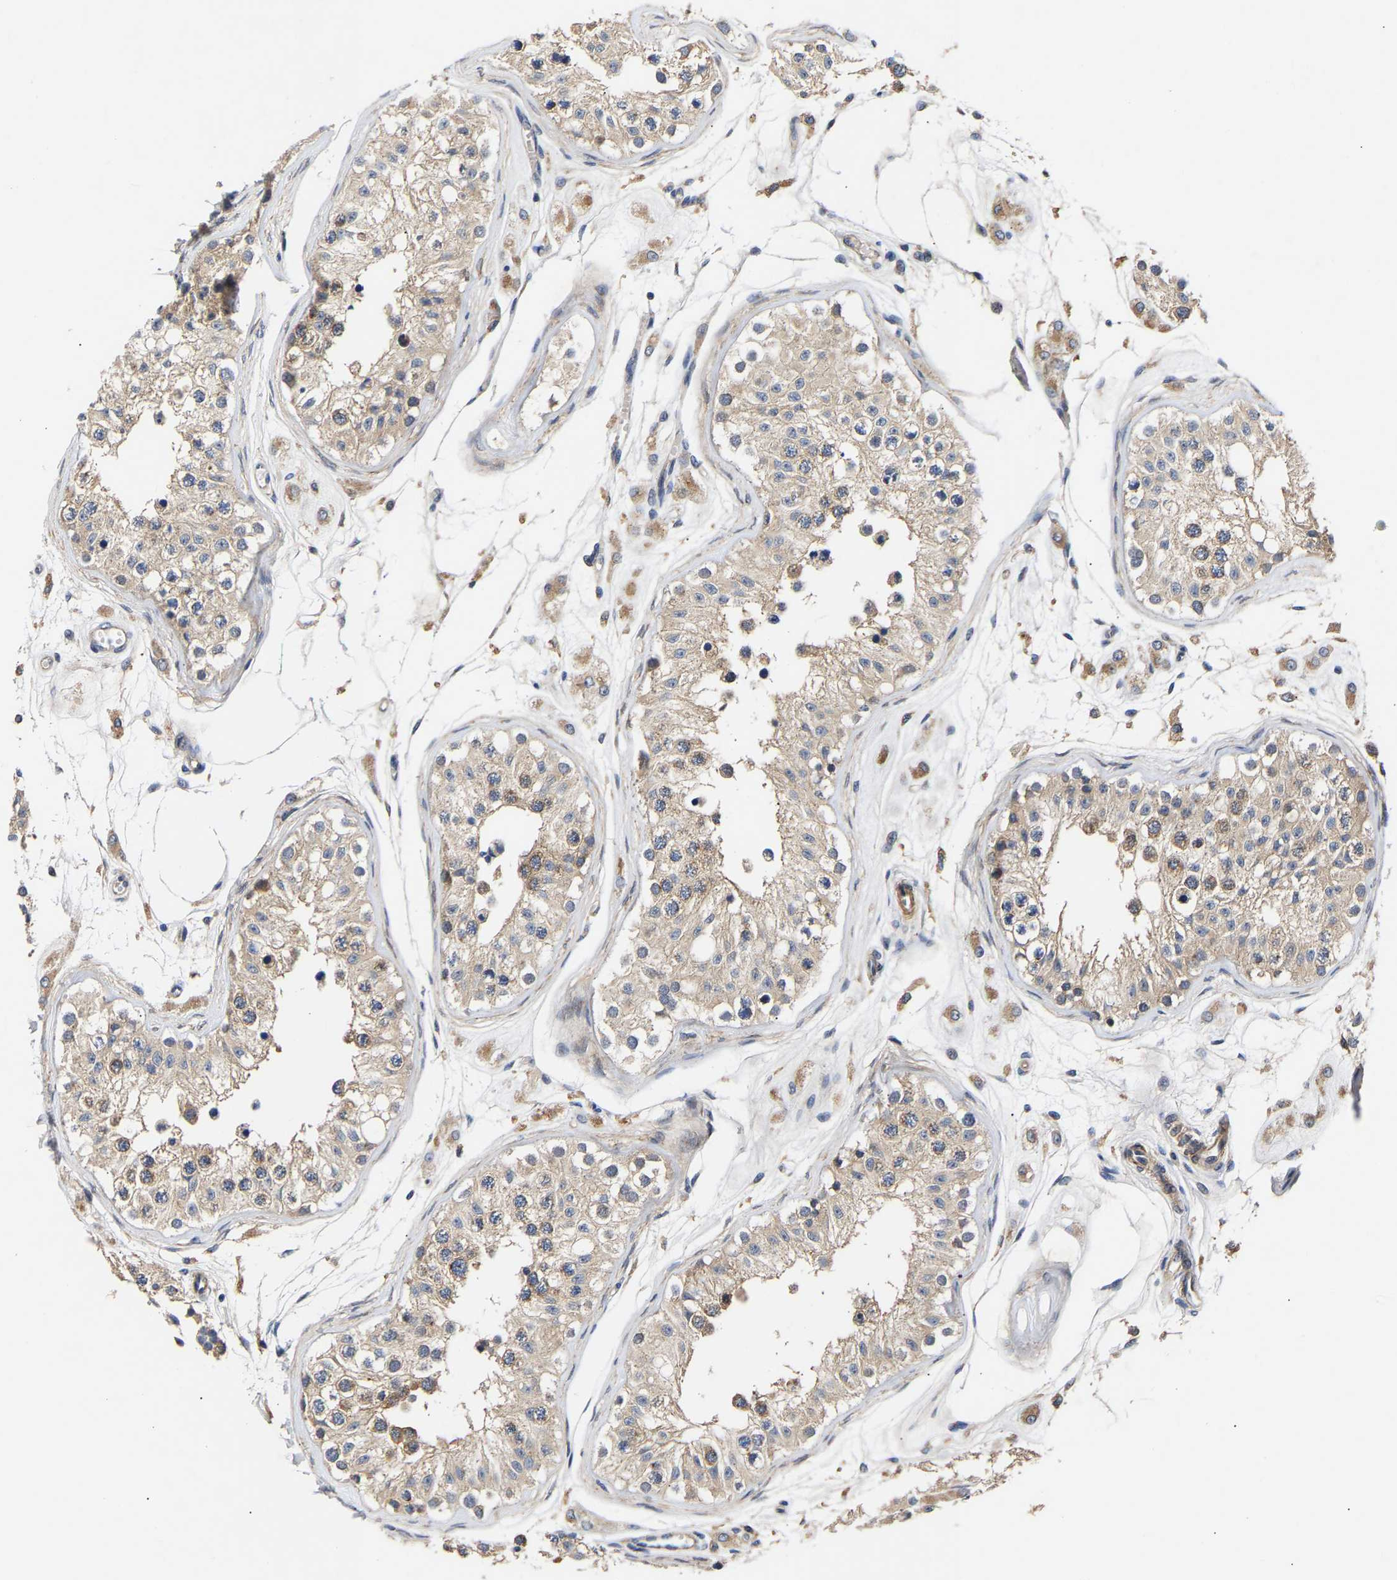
{"staining": {"intensity": "moderate", "quantity": ">75%", "location": "cytoplasmic/membranous"}, "tissue": "testis", "cell_type": "Cells in seminiferous ducts", "image_type": "normal", "snomed": [{"axis": "morphology", "description": "Normal tissue, NOS"}, {"axis": "morphology", "description": "Adenocarcinoma, metastatic, NOS"}, {"axis": "topography", "description": "Testis"}], "caption": "A medium amount of moderate cytoplasmic/membranous positivity is appreciated in about >75% of cells in seminiferous ducts in normal testis. The protein of interest is shown in brown color, while the nuclei are stained blue.", "gene": "KASH5", "patient": {"sex": "male", "age": 26}}